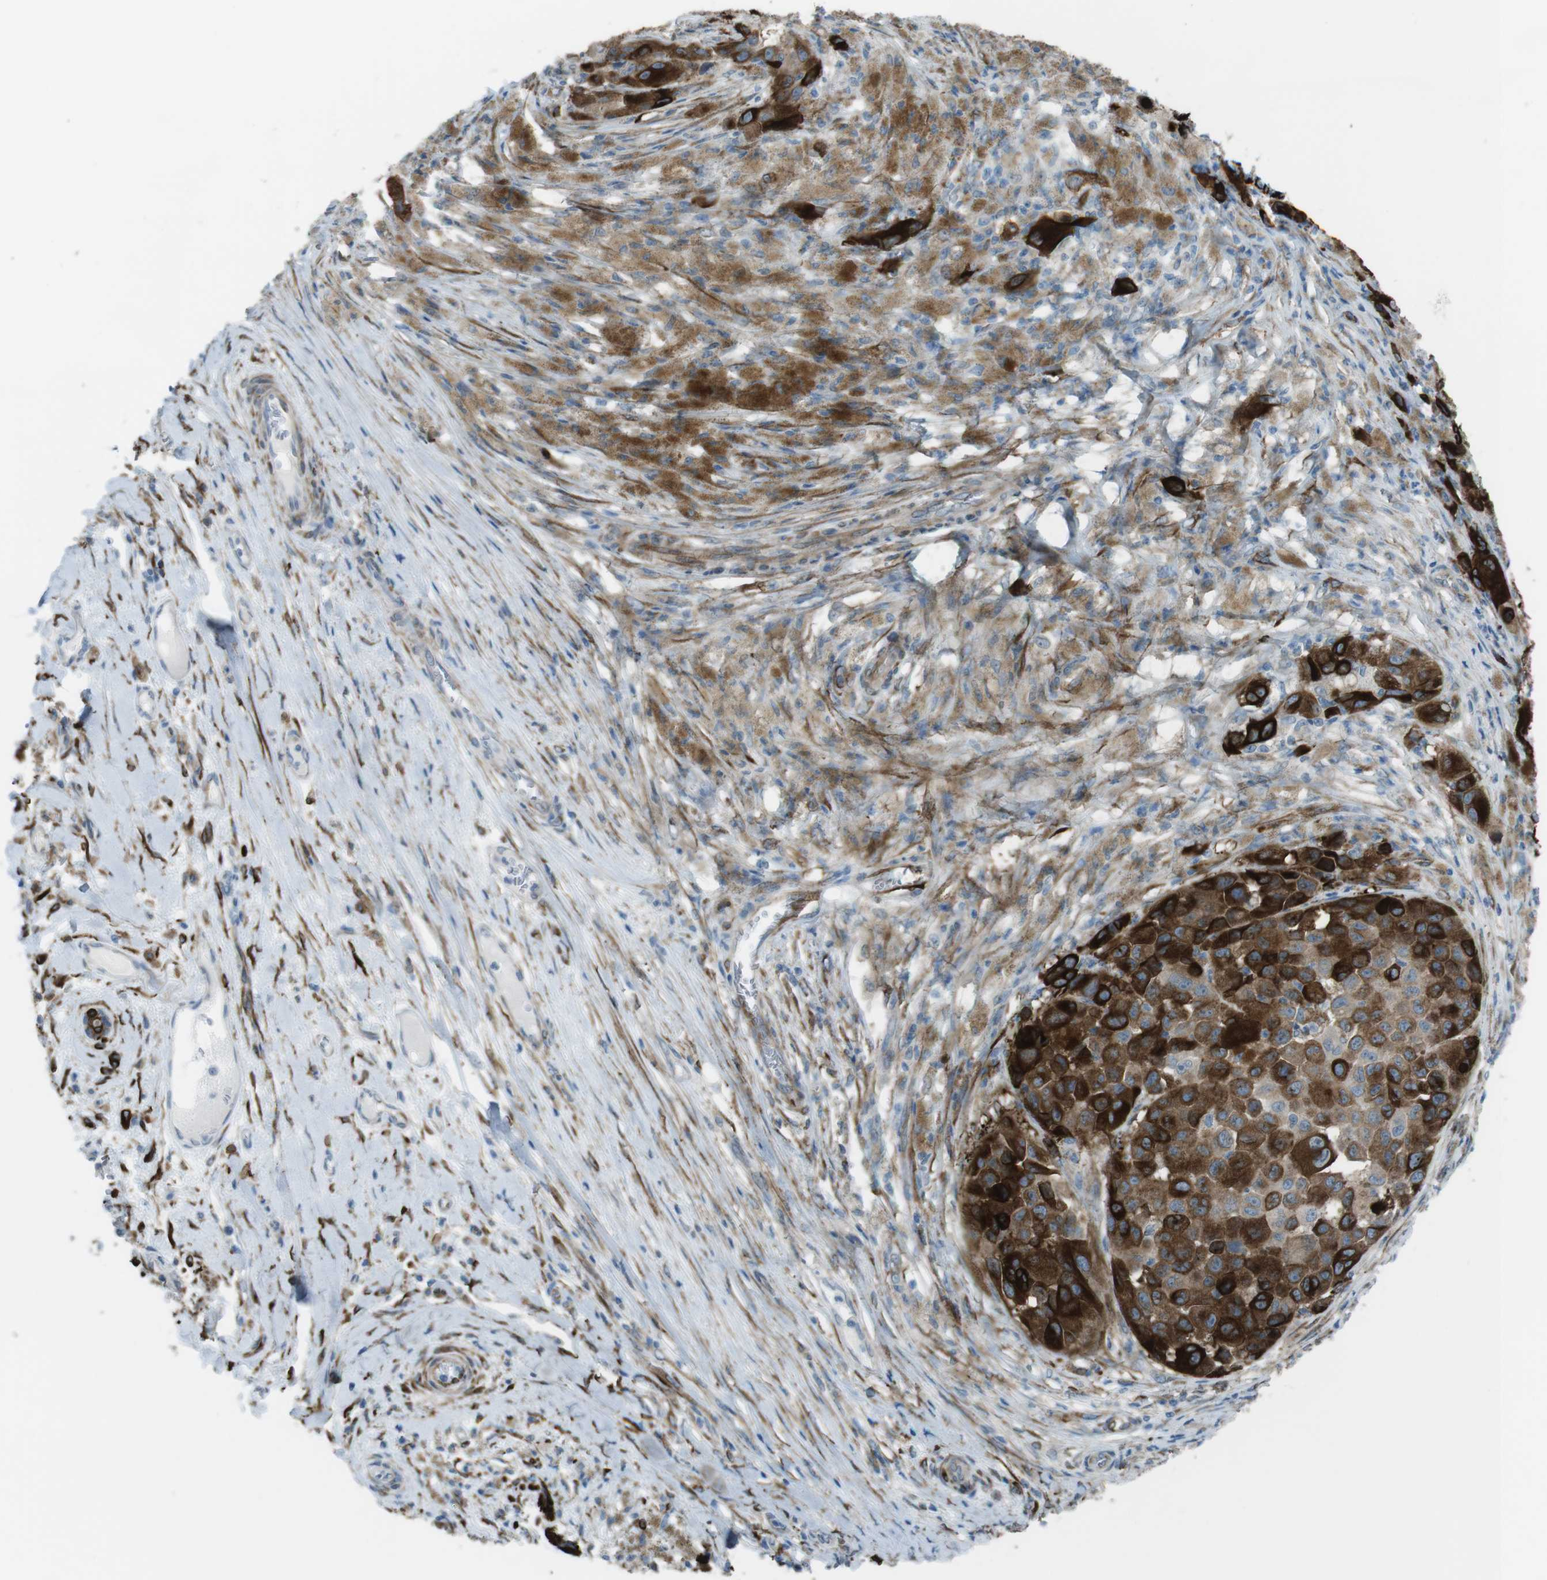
{"staining": {"intensity": "strong", "quantity": ">75%", "location": "cytoplasmic/membranous"}, "tissue": "melanoma", "cell_type": "Tumor cells", "image_type": "cancer", "snomed": [{"axis": "morphology", "description": "Malignant melanoma, NOS"}, {"axis": "topography", "description": "Skin"}], "caption": "Immunohistochemical staining of human melanoma shows high levels of strong cytoplasmic/membranous expression in about >75% of tumor cells.", "gene": "TUBB2A", "patient": {"sex": "male", "age": 96}}